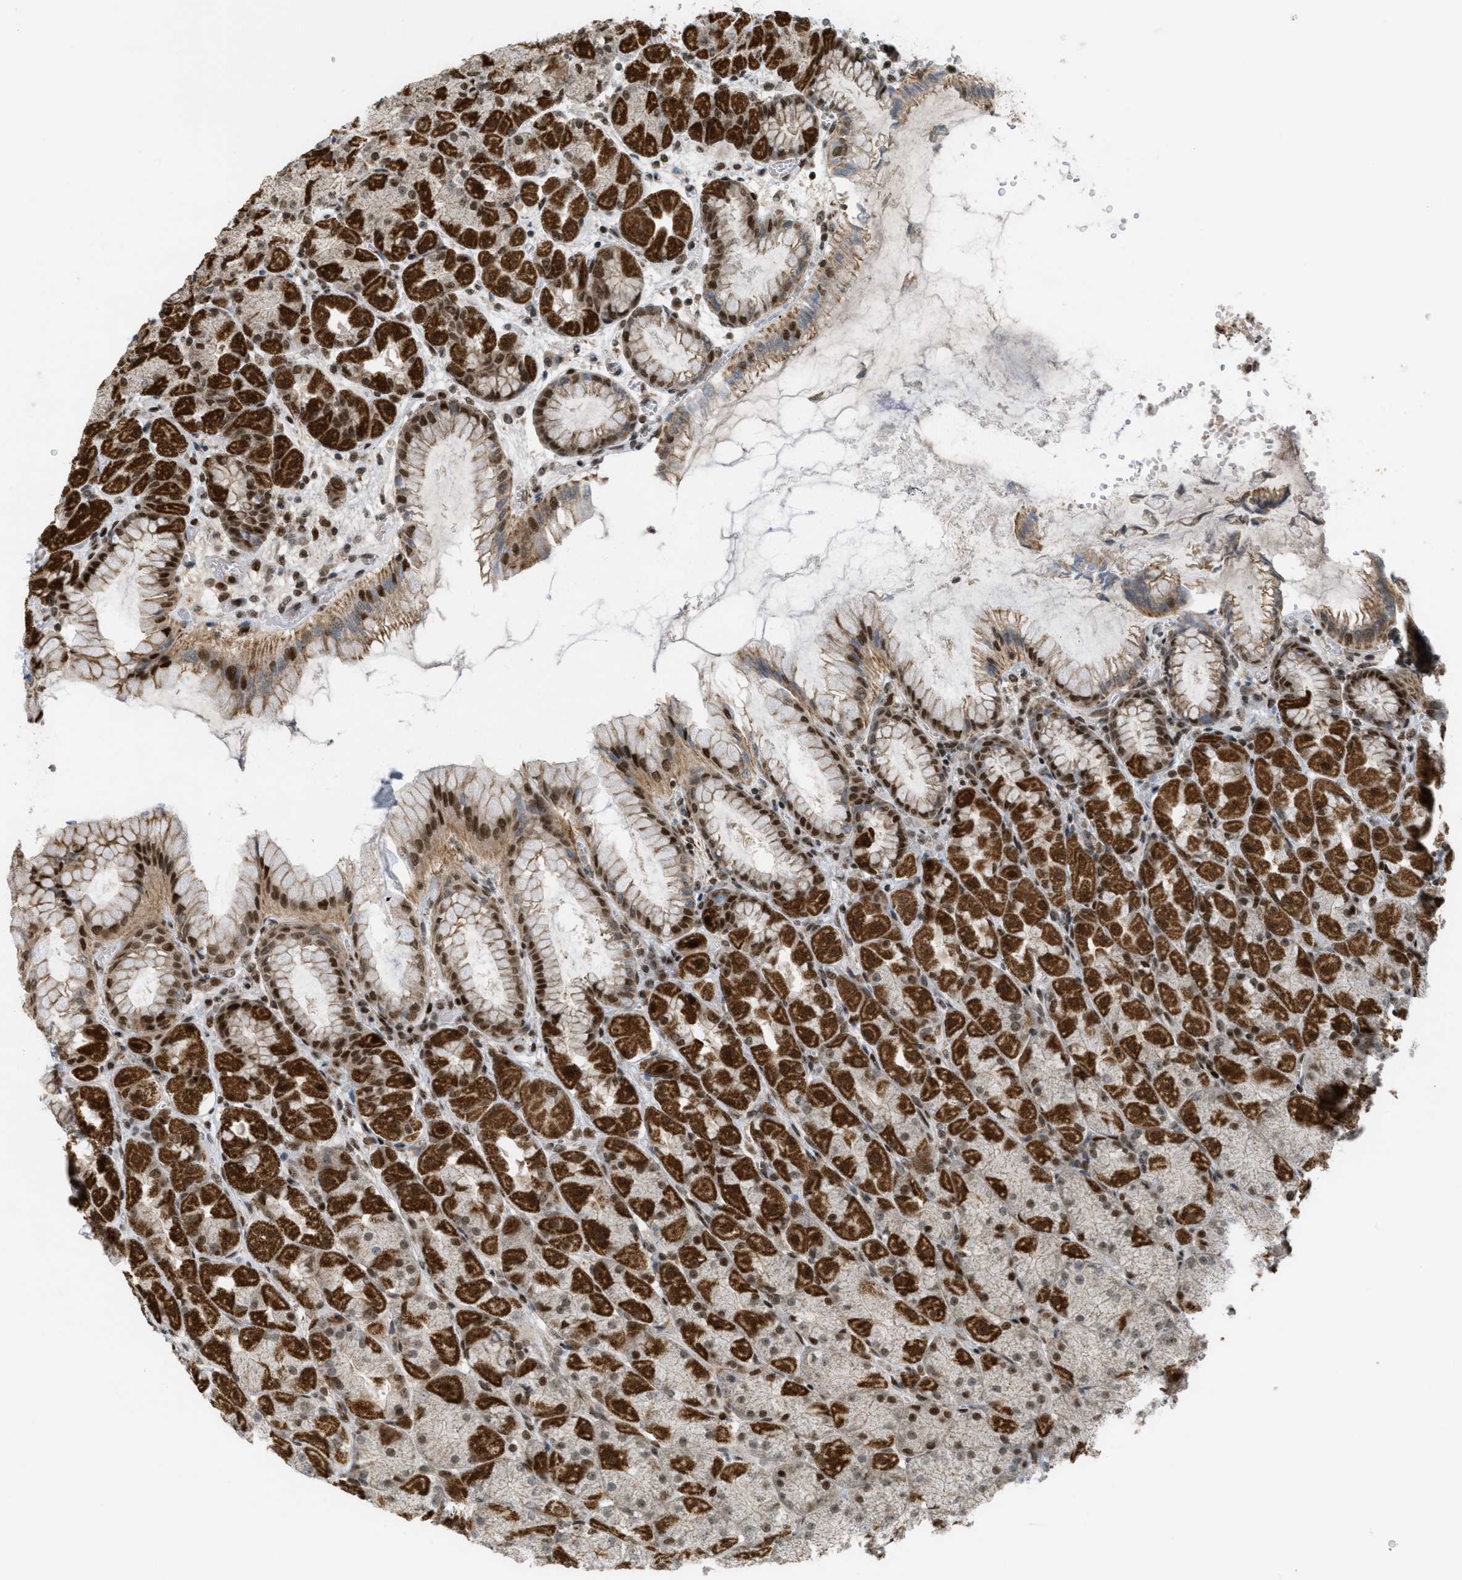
{"staining": {"intensity": "strong", "quantity": ">75%", "location": "cytoplasmic/membranous,nuclear"}, "tissue": "stomach", "cell_type": "Glandular cells", "image_type": "normal", "snomed": [{"axis": "morphology", "description": "Normal tissue, NOS"}, {"axis": "topography", "description": "Stomach, upper"}], "caption": "A histopathology image showing strong cytoplasmic/membranous,nuclear expression in about >75% of glandular cells in benign stomach, as visualized by brown immunohistochemical staining.", "gene": "TLK1", "patient": {"sex": "female", "age": 56}}